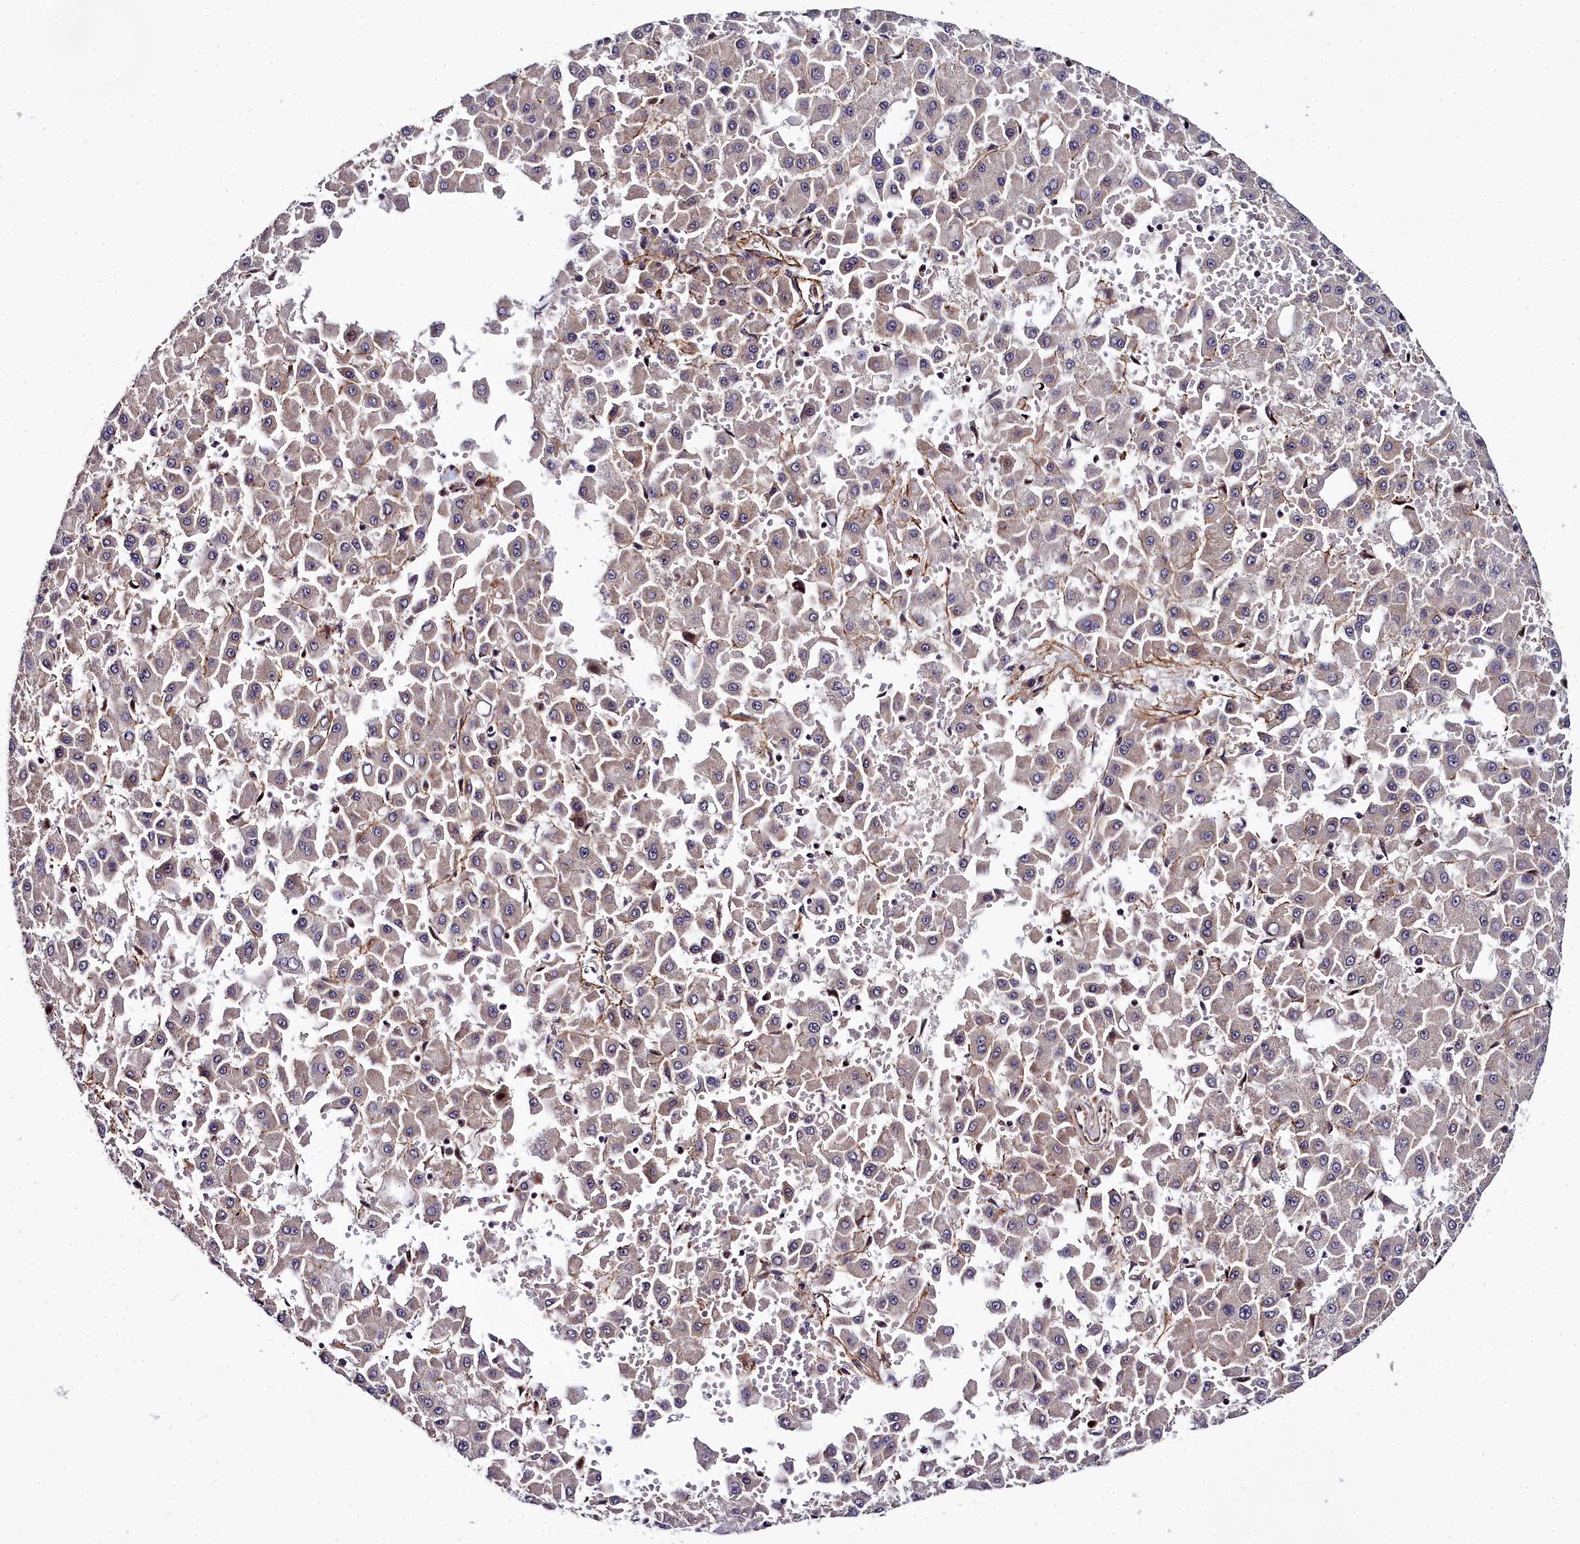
{"staining": {"intensity": "weak", "quantity": "<25%", "location": "cytoplasmic/membranous"}, "tissue": "liver cancer", "cell_type": "Tumor cells", "image_type": "cancer", "snomed": [{"axis": "morphology", "description": "Carcinoma, Hepatocellular, NOS"}, {"axis": "topography", "description": "Liver"}], "caption": "High power microscopy image of an immunohistochemistry (IHC) photomicrograph of liver hepatocellular carcinoma, revealing no significant positivity in tumor cells.", "gene": "MRPS11", "patient": {"sex": "male", "age": 47}}